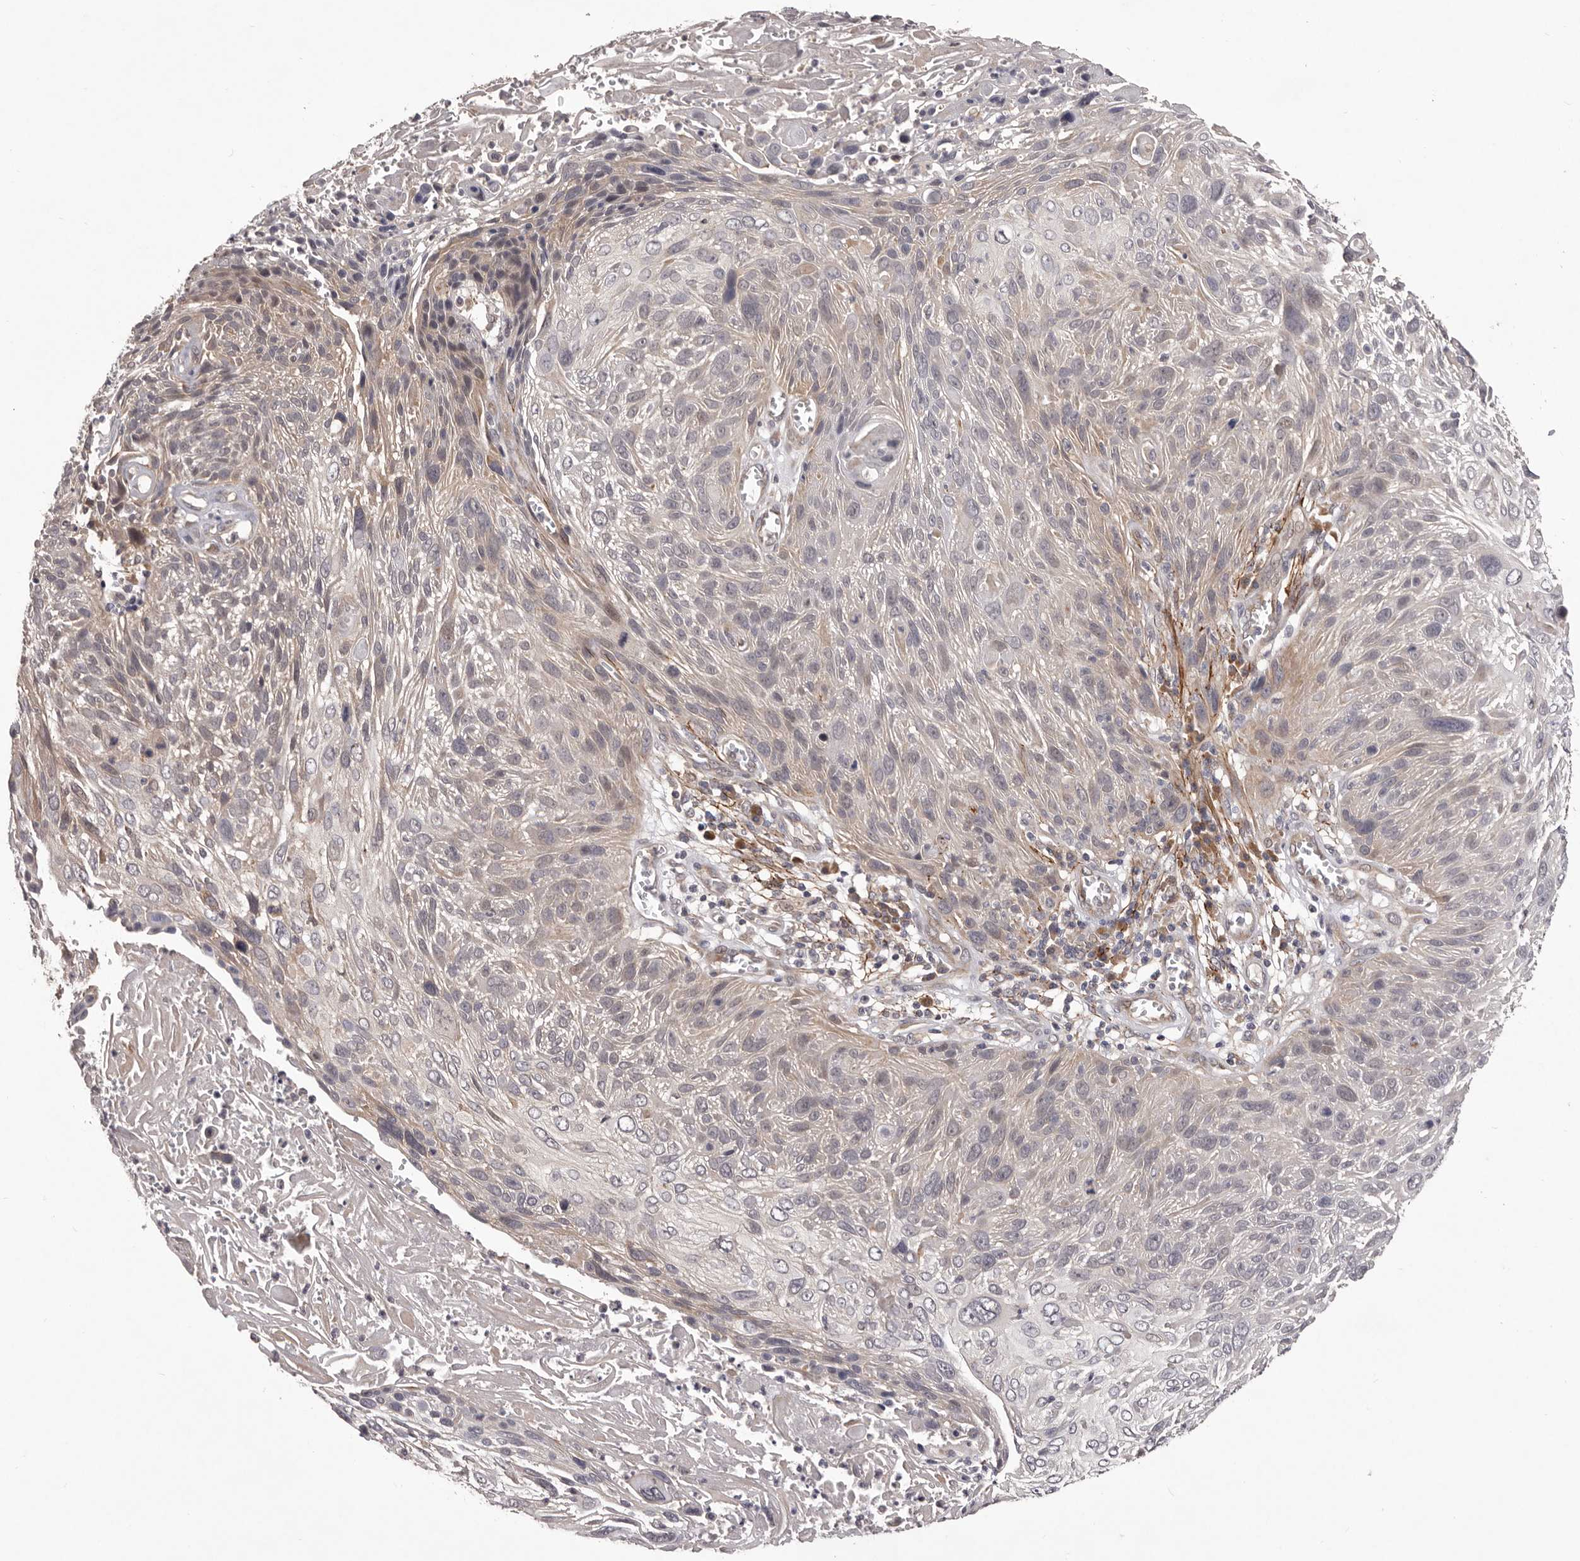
{"staining": {"intensity": "negative", "quantity": "none", "location": "none"}, "tissue": "cervical cancer", "cell_type": "Tumor cells", "image_type": "cancer", "snomed": [{"axis": "morphology", "description": "Squamous cell carcinoma, NOS"}, {"axis": "topography", "description": "Cervix"}], "caption": "IHC of cervical cancer exhibits no expression in tumor cells.", "gene": "HBS1L", "patient": {"sex": "female", "age": 51}}